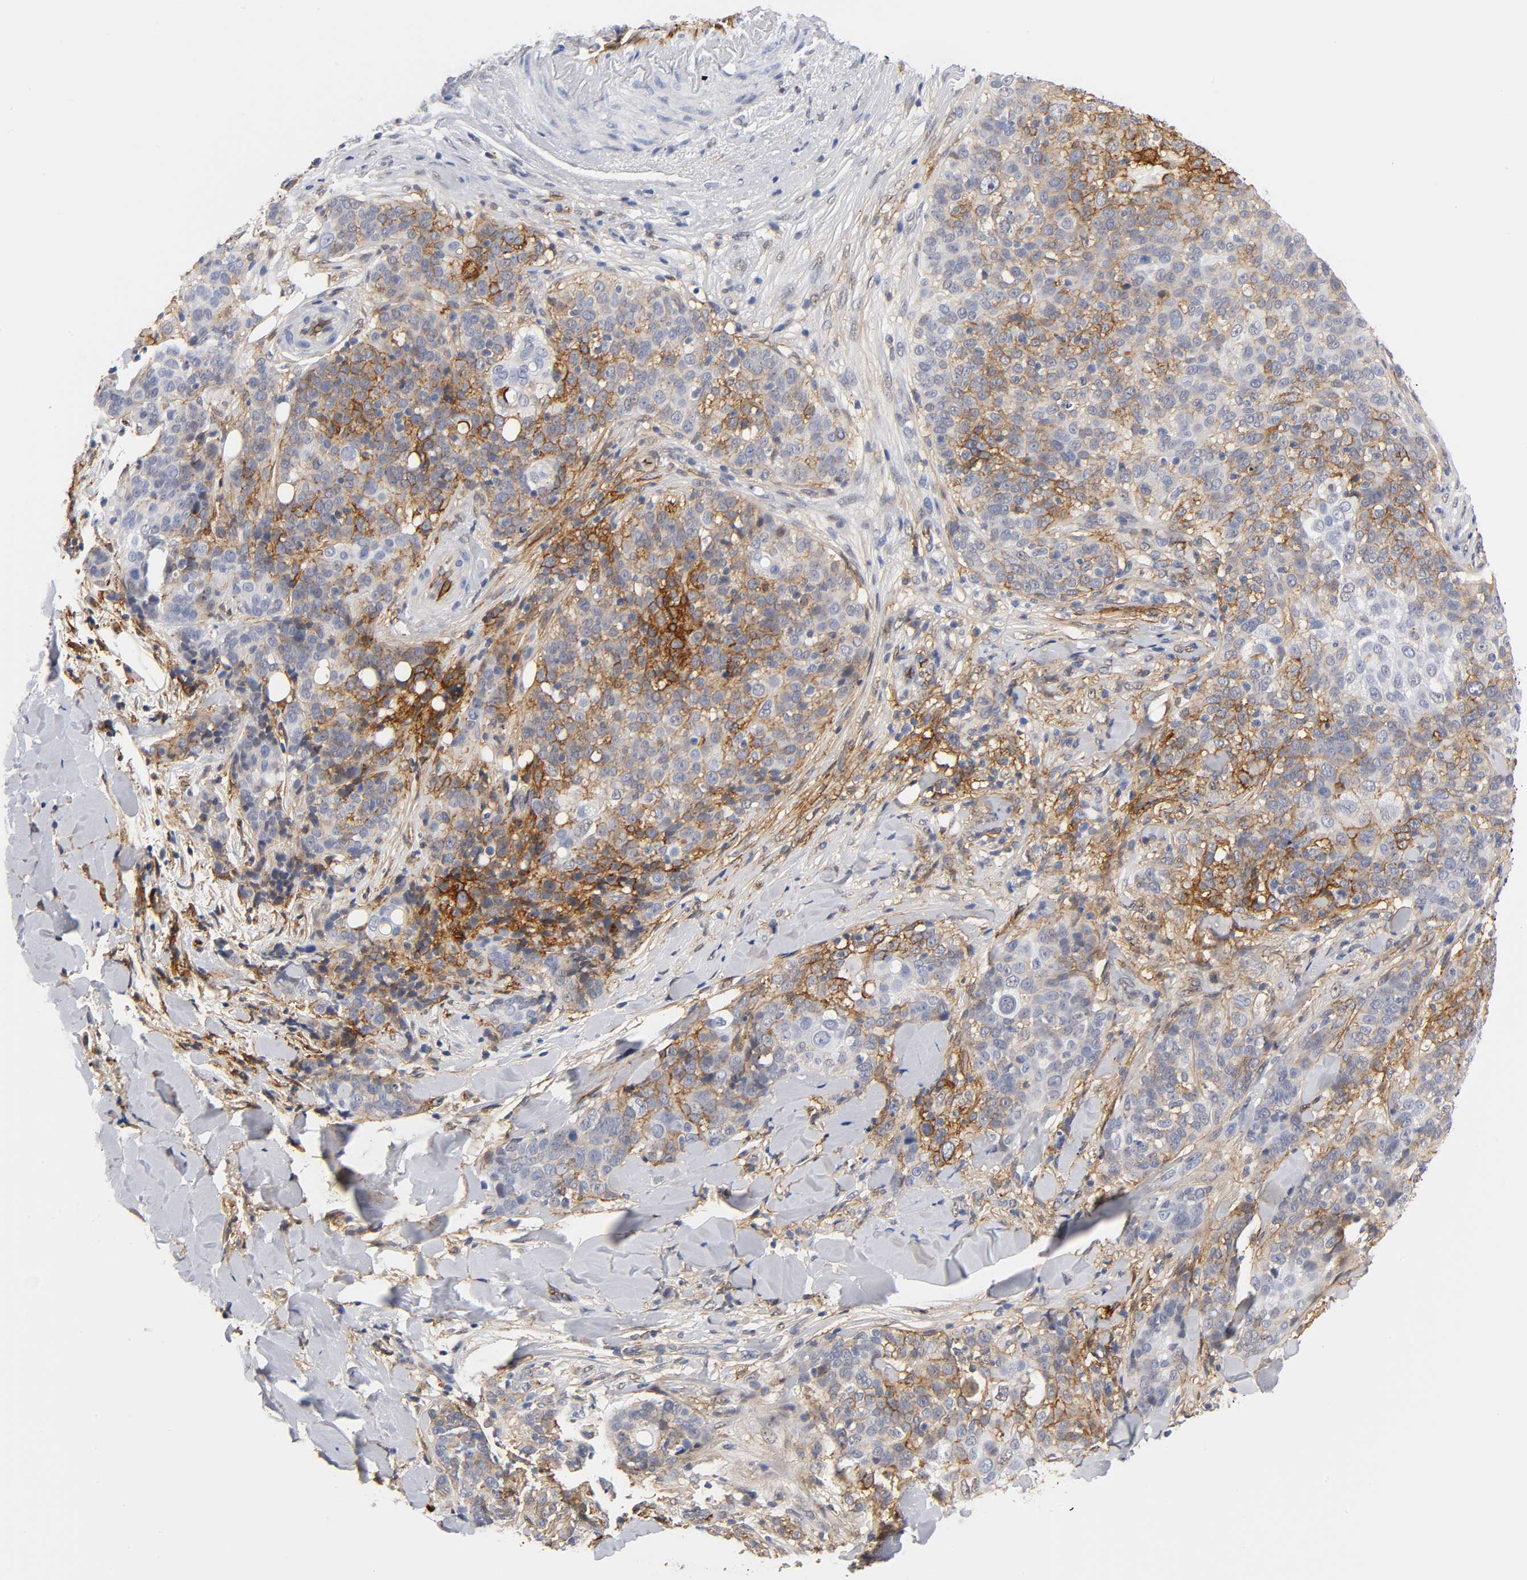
{"staining": {"intensity": "strong", "quantity": "25%-75%", "location": "cytoplasmic/membranous"}, "tissue": "skin cancer", "cell_type": "Tumor cells", "image_type": "cancer", "snomed": [{"axis": "morphology", "description": "Normal tissue, NOS"}, {"axis": "morphology", "description": "Squamous cell carcinoma, NOS"}, {"axis": "topography", "description": "Skin"}], "caption": "Immunohistochemistry staining of skin cancer (squamous cell carcinoma), which shows high levels of strong cytoplasmic/membranous positivity in about 25%-75% of tumor cells indicating strong cytoplasmic/membranous protein staining. The staining was performed using DAB (3,3'-diaminobenzidine) (brown) for protein detection and nuclei were counterstained in hematoxylin (blue).", "gene": "ICAM1", "patient": {"sex": "female", "age": 83}}